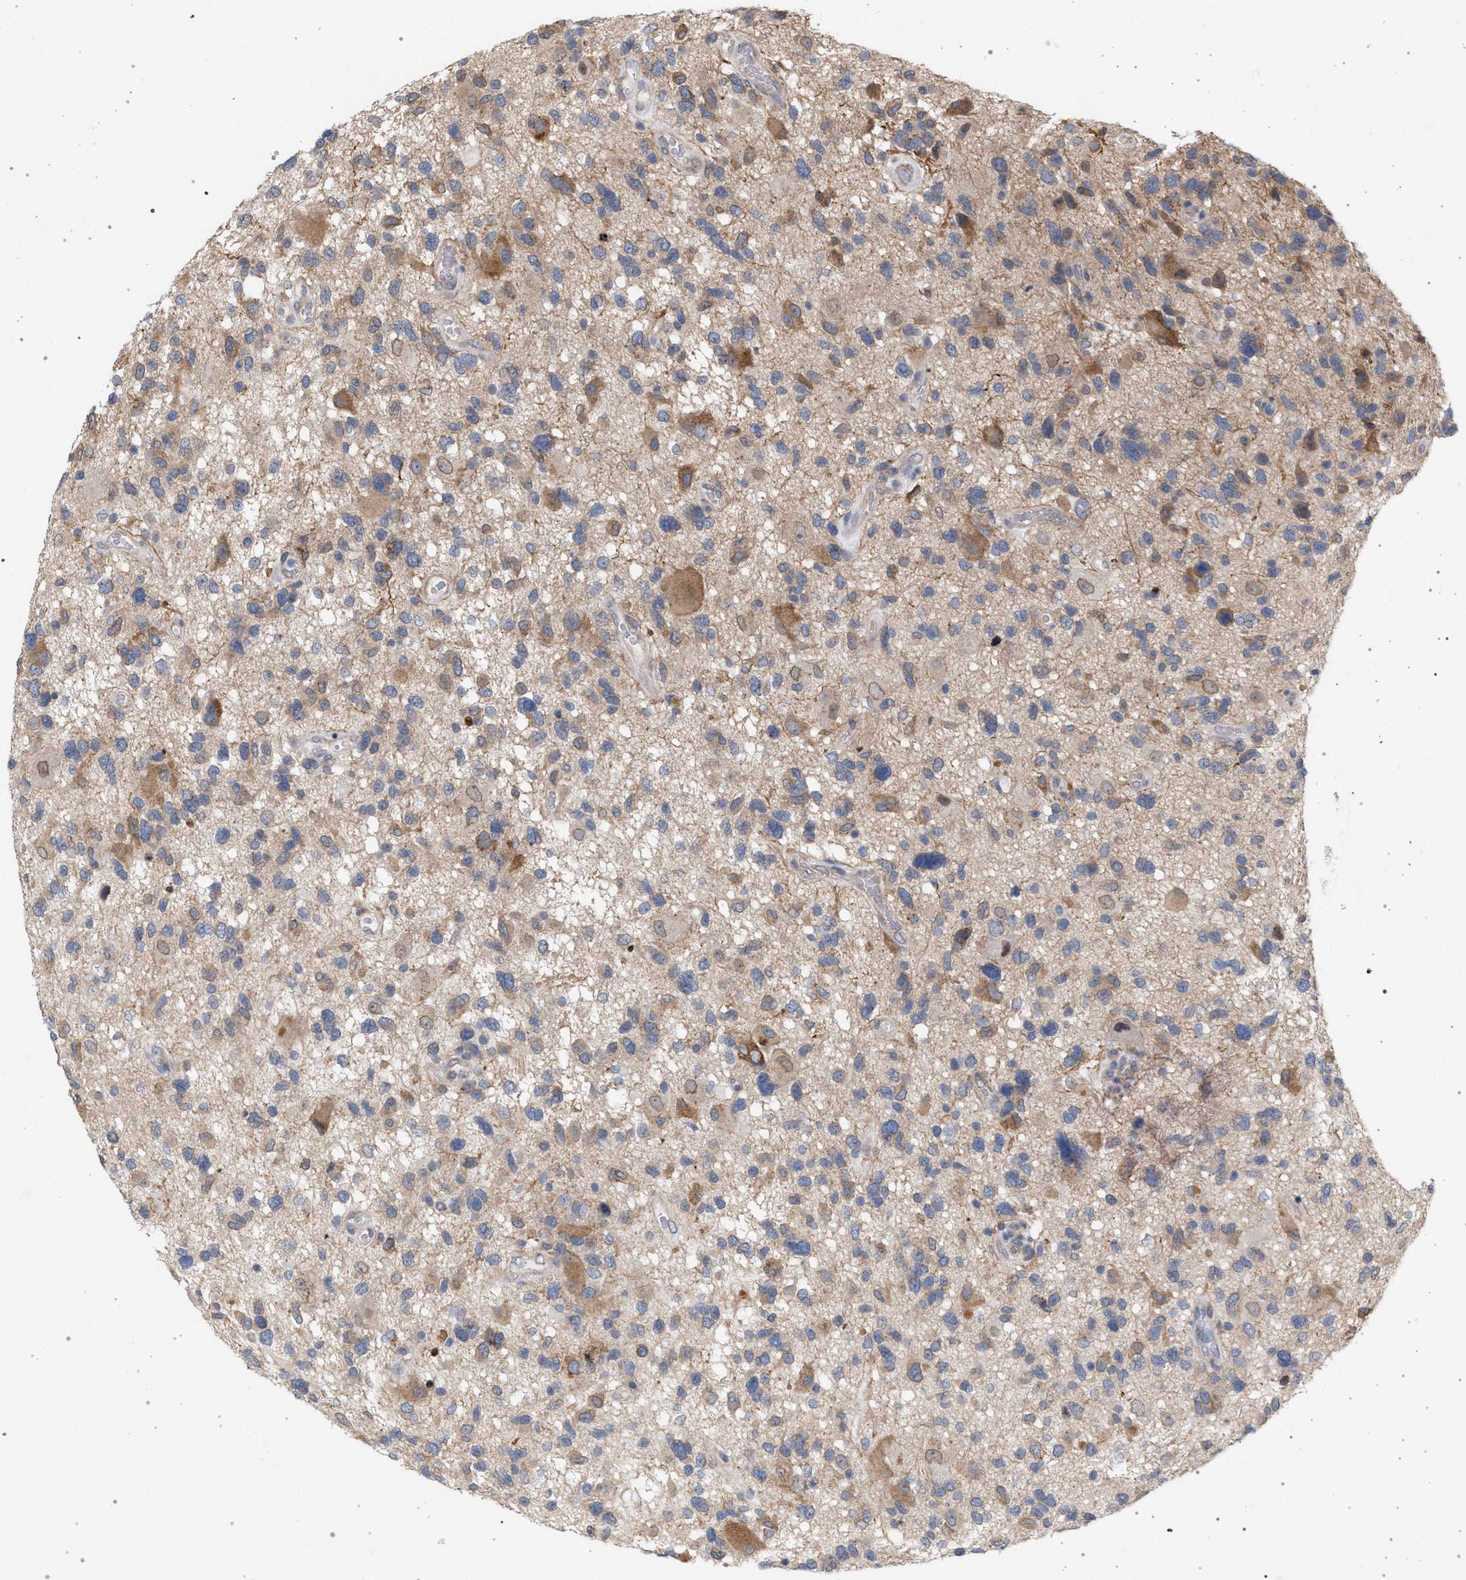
{"staining": {"intensity": "moderate", "quantity": "25%-75%", "location": "cytoplasmic/membranous"}, "tissue": "glioma", "cell_type": "Tumor cells", "image_type": "cancer", "snomed": [{"axis": "morphology", "description": "Glioma, malignant, High grade"}, {"axis": "topography", "description": "Brain"}], "caption": "Approximately 25%-75% of tumor cells in malignant high-grade glioma demonstrate moderate cytoplasmic/membranous protein staining as visualized by brown immunohistochemical staining.", "gene": "ARPC5L", "patient": {"sex": "male", "age": 33}}